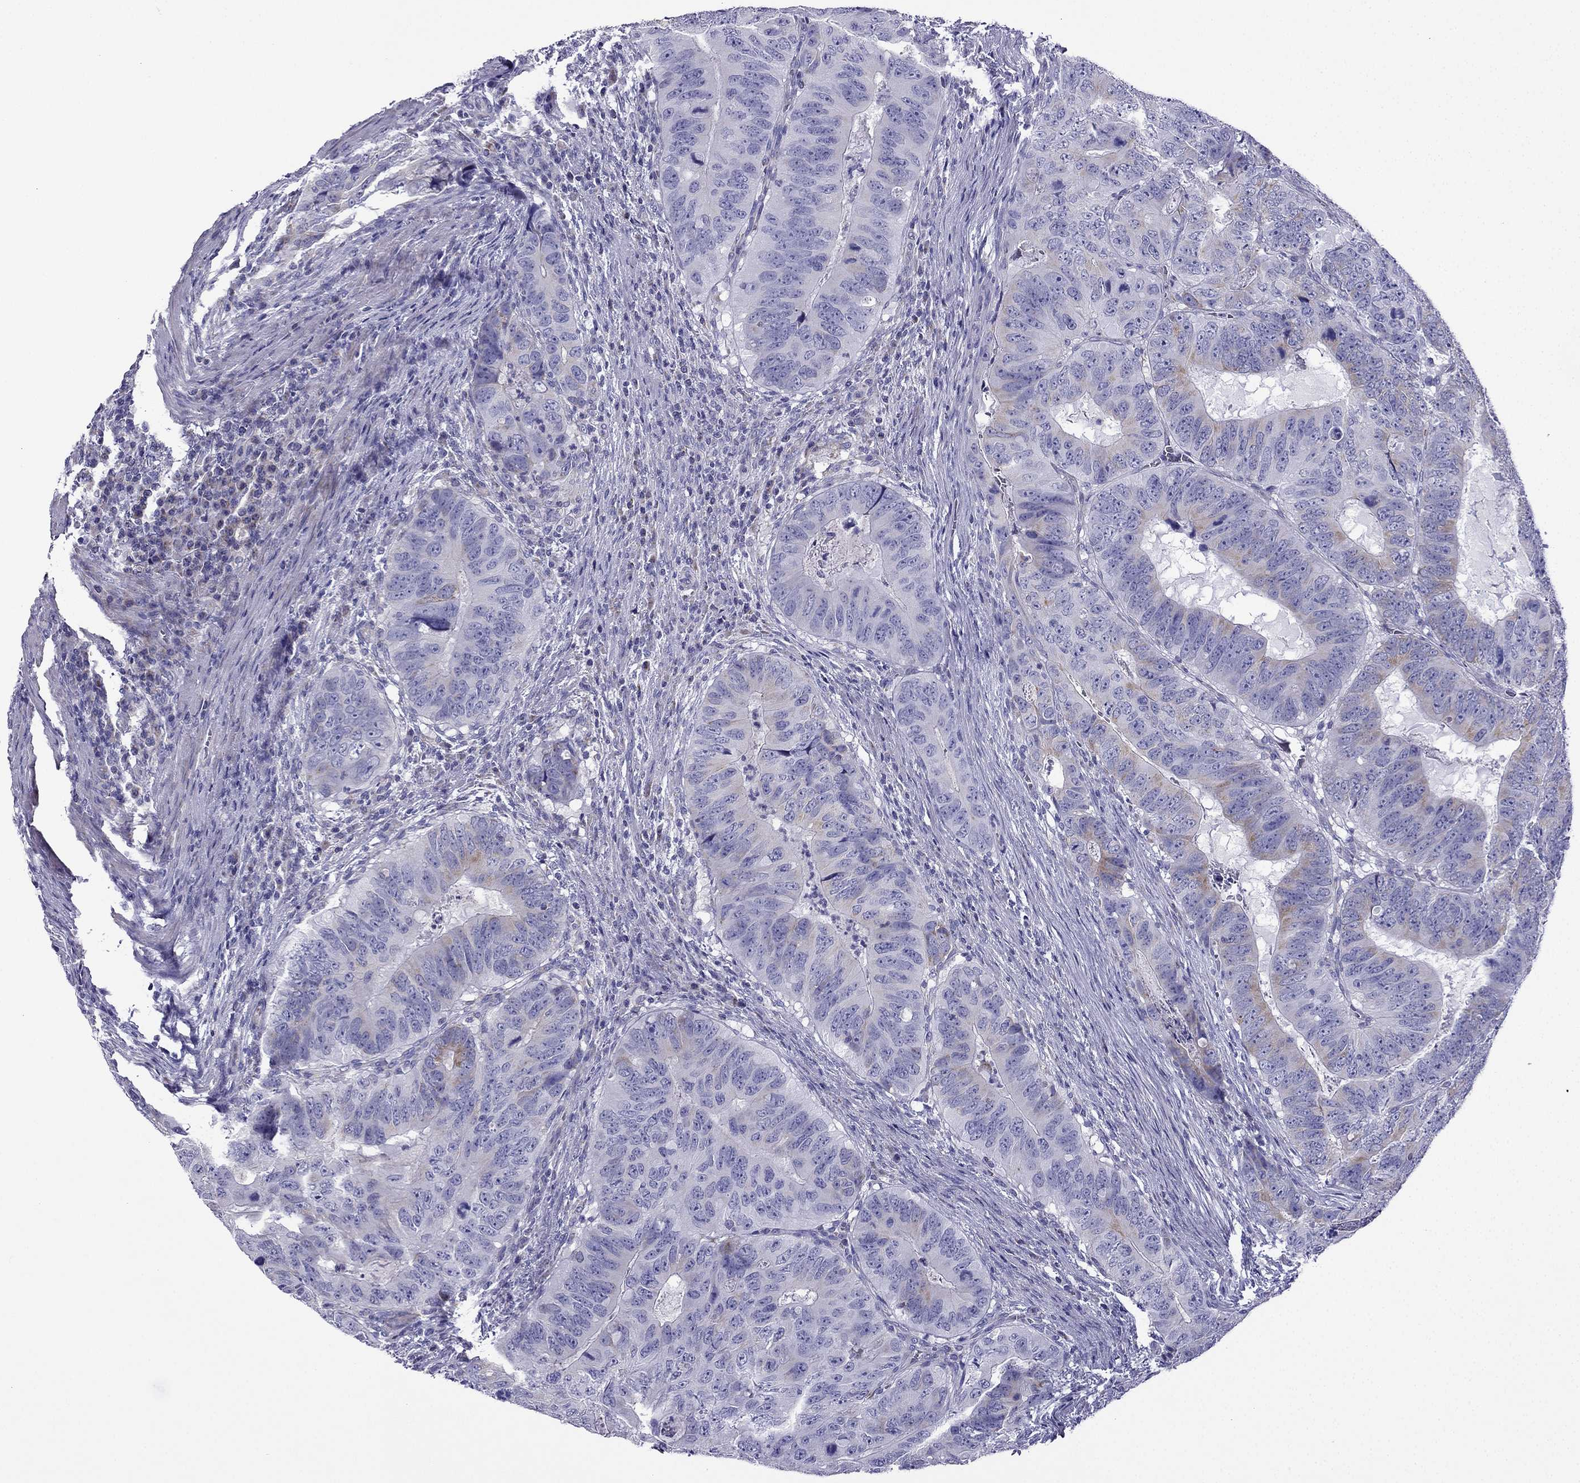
{"staining": {"intensity": "weak", "quantity": "<25%", "location": "cytoplasmic/membranous"}, "tissue": "colorectal cancer", "cell_type": "Tumor cells", "image_type": "cancer", "snomed": [{"axis": "morphology", "description": "Adenocarcinoma, NOS"}, {"axis": "topography", "description": "Colon"}], "caption": "Colorectal cancer was stained to show a protein in brown. There is no significant staining in tumor cells.", "gene": "KIF5A", "patient": {"sex": "male", "age": 79}}